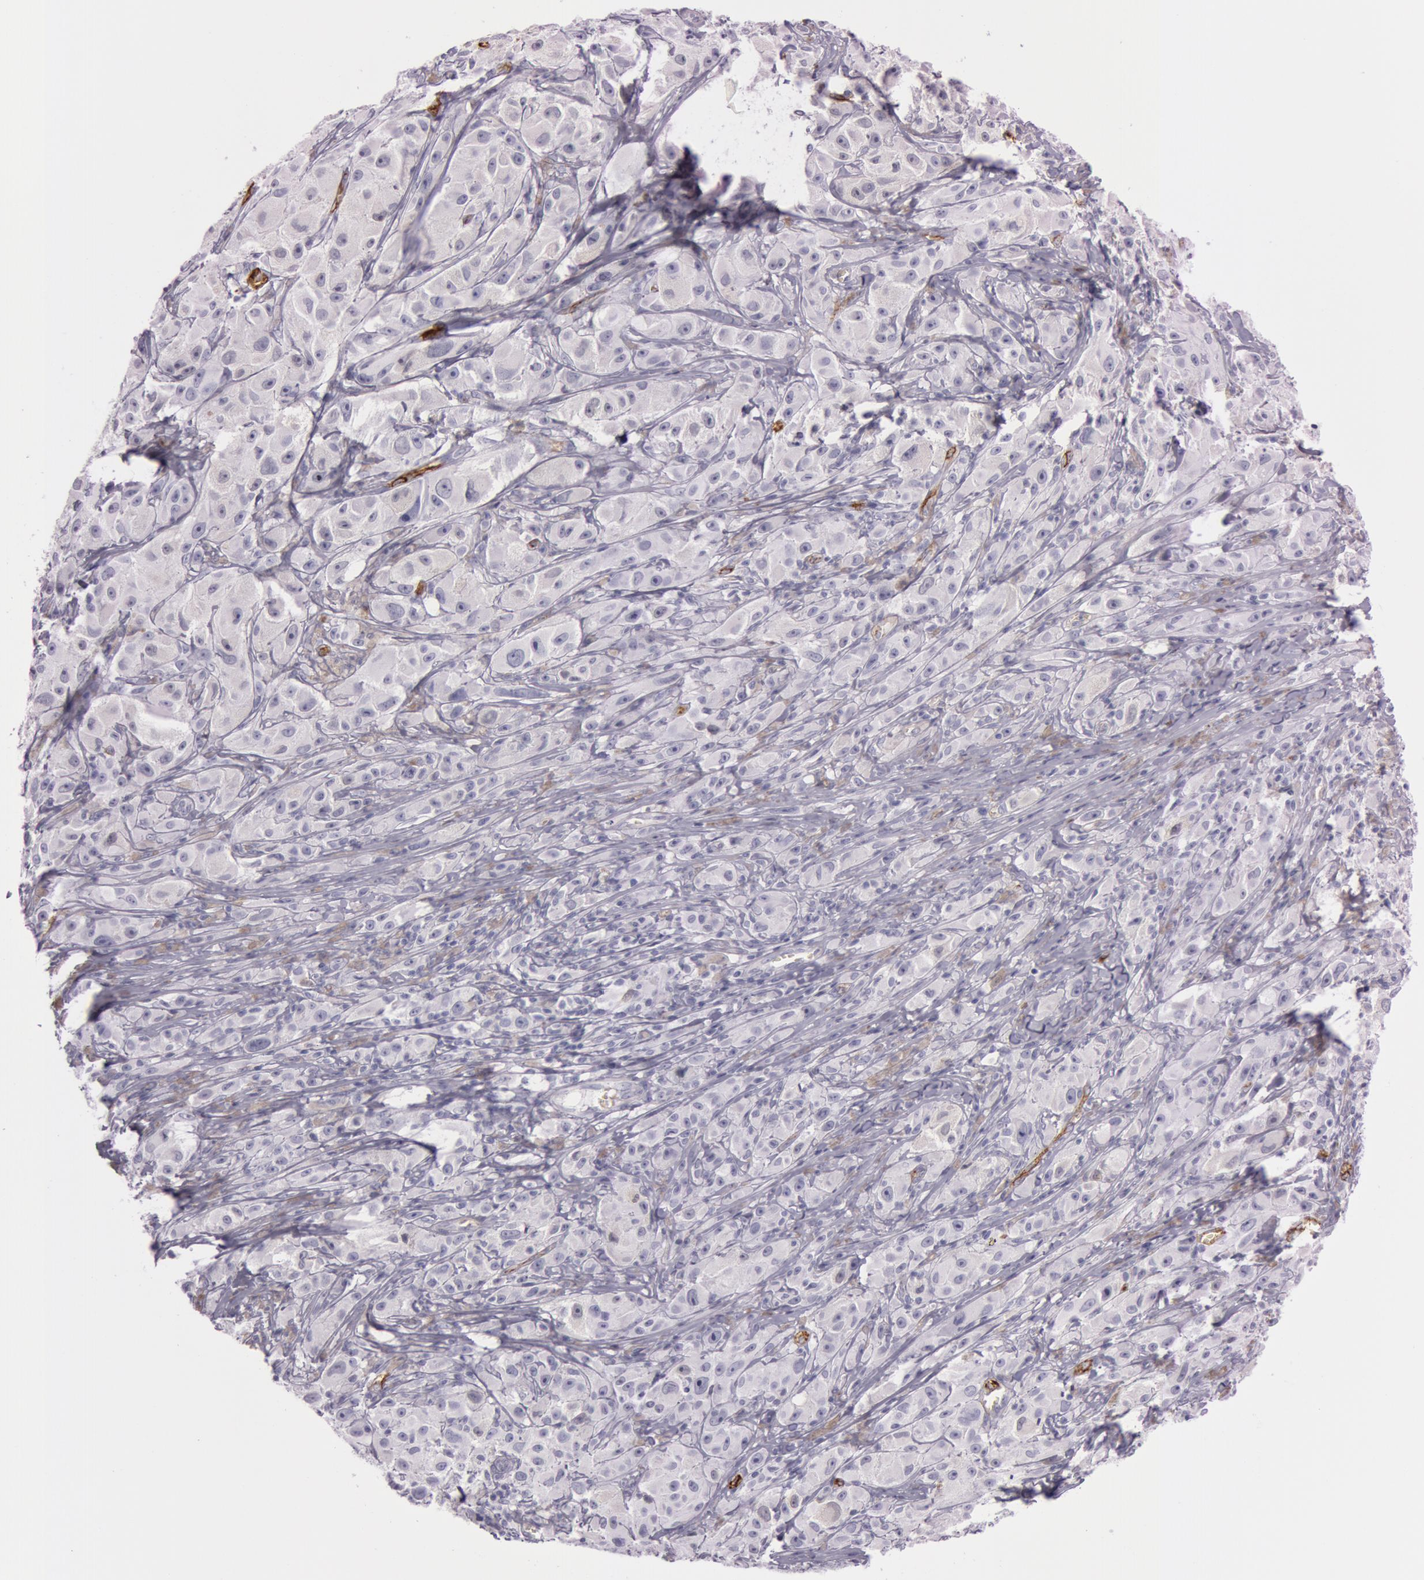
{"staining": {"intensity": "negative", "quantity": "none", "location": "none"}, "tissue": "melanoma", "cell_type": "Tumor cells", "image_type": "cancer", "snomed": [{"axis": "morphology", "description": "Malignant melanoma, NOS"}, {"axis": "topography", "description": "Skin"}], "caption": "This is a histopathology image of immunohistochemistry staining of melanoma, which shows no expression in tumor cells.", "gene": "FOLH1", "patient": {"sex": "male", "age": 56}}